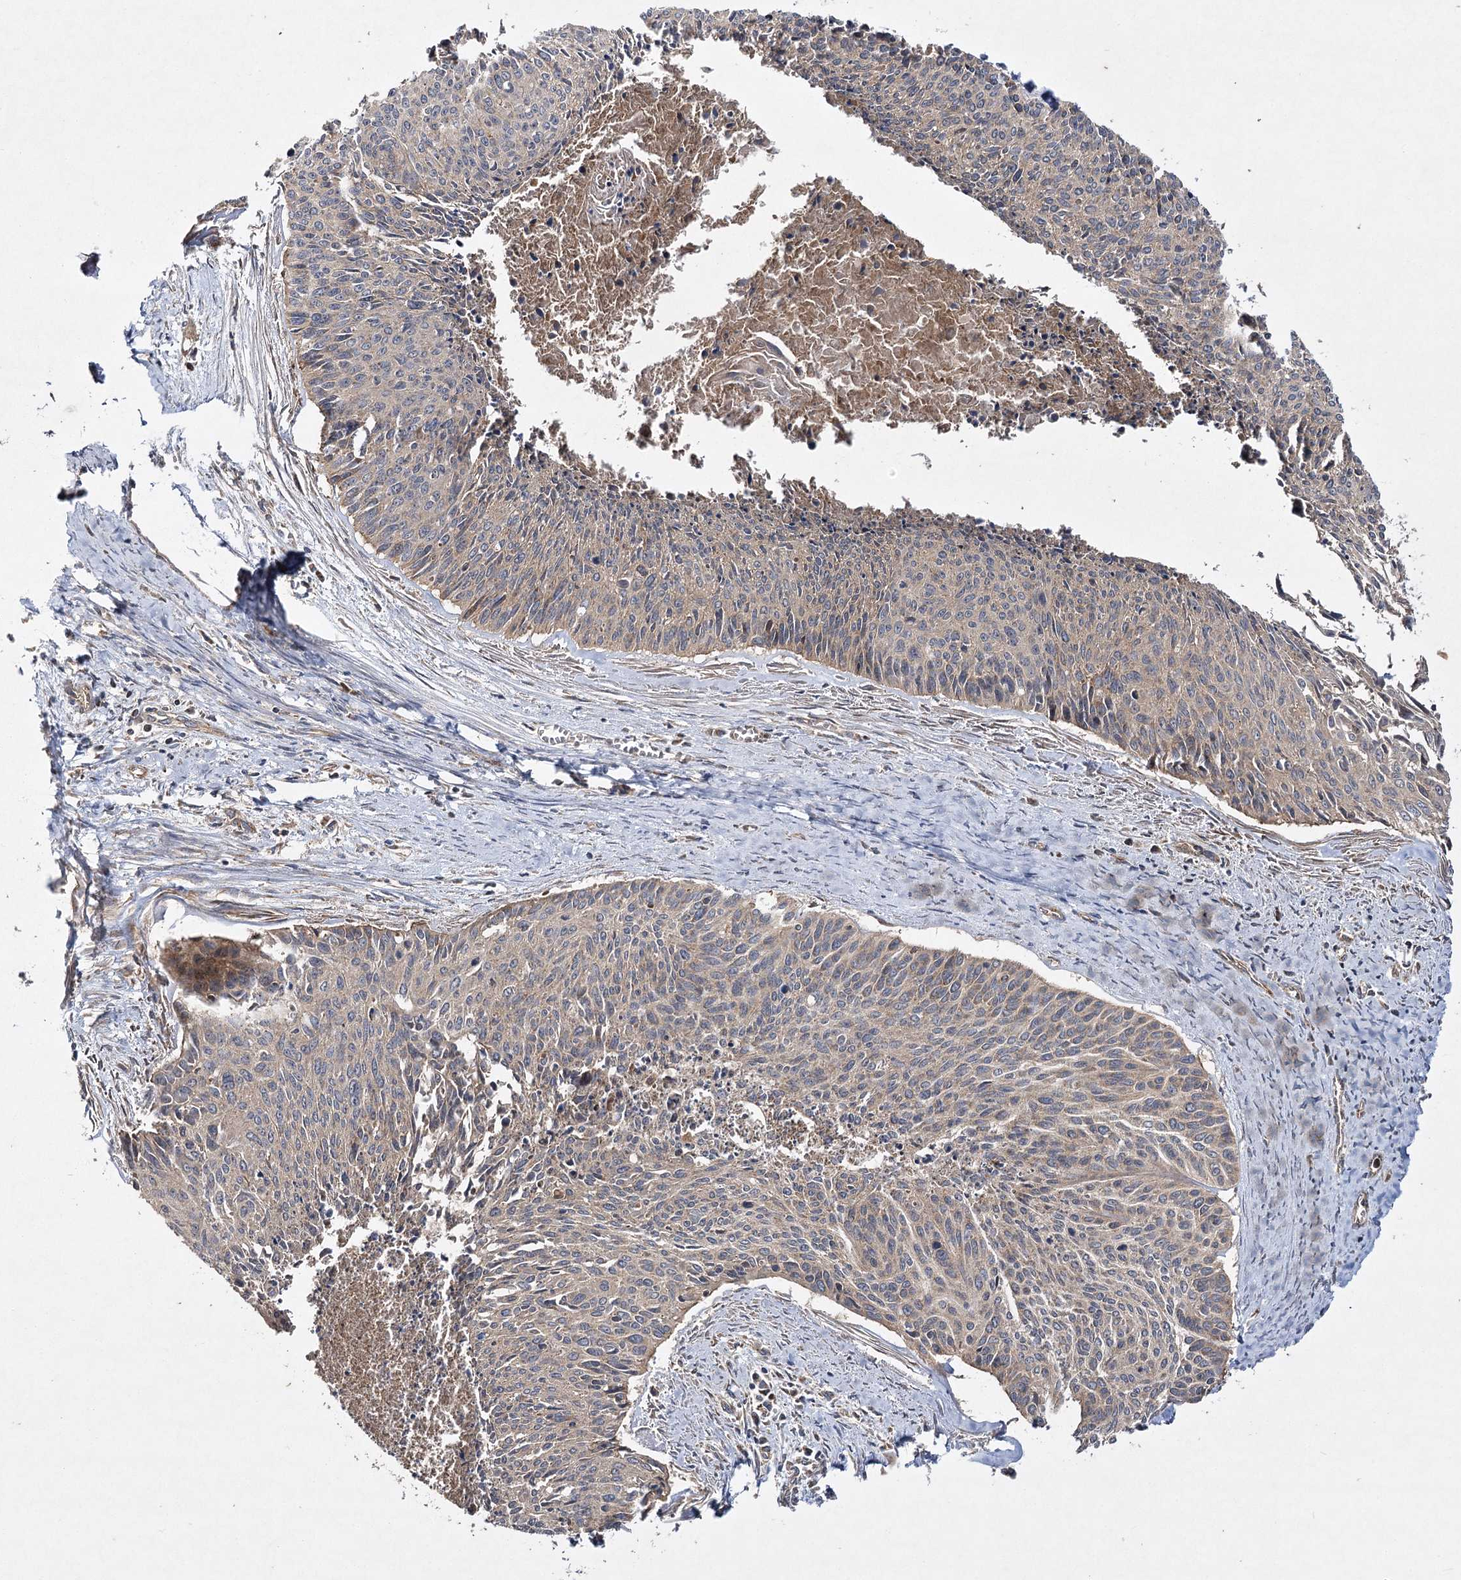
{"staining": {"intensity": "negative", "quantity": "none", "location": "none"}, "tissue": "cervical cancer", "cell_type": "Tumor cells", "image_type": "cancer", "snomed": [{"axis": "morphology", "description": "Squamous cell carcinoma, NOS"}, {"axis": "topography", "description": "Cervix"}], "caption": "High power microscopy photomicrograph of an IHC image of cervical cancer (squamous cell carcinoma), revealing no significant expression in tumor cells.", "gene": "DNAJC13", "patient": {"sex": "female", "age": 55}}